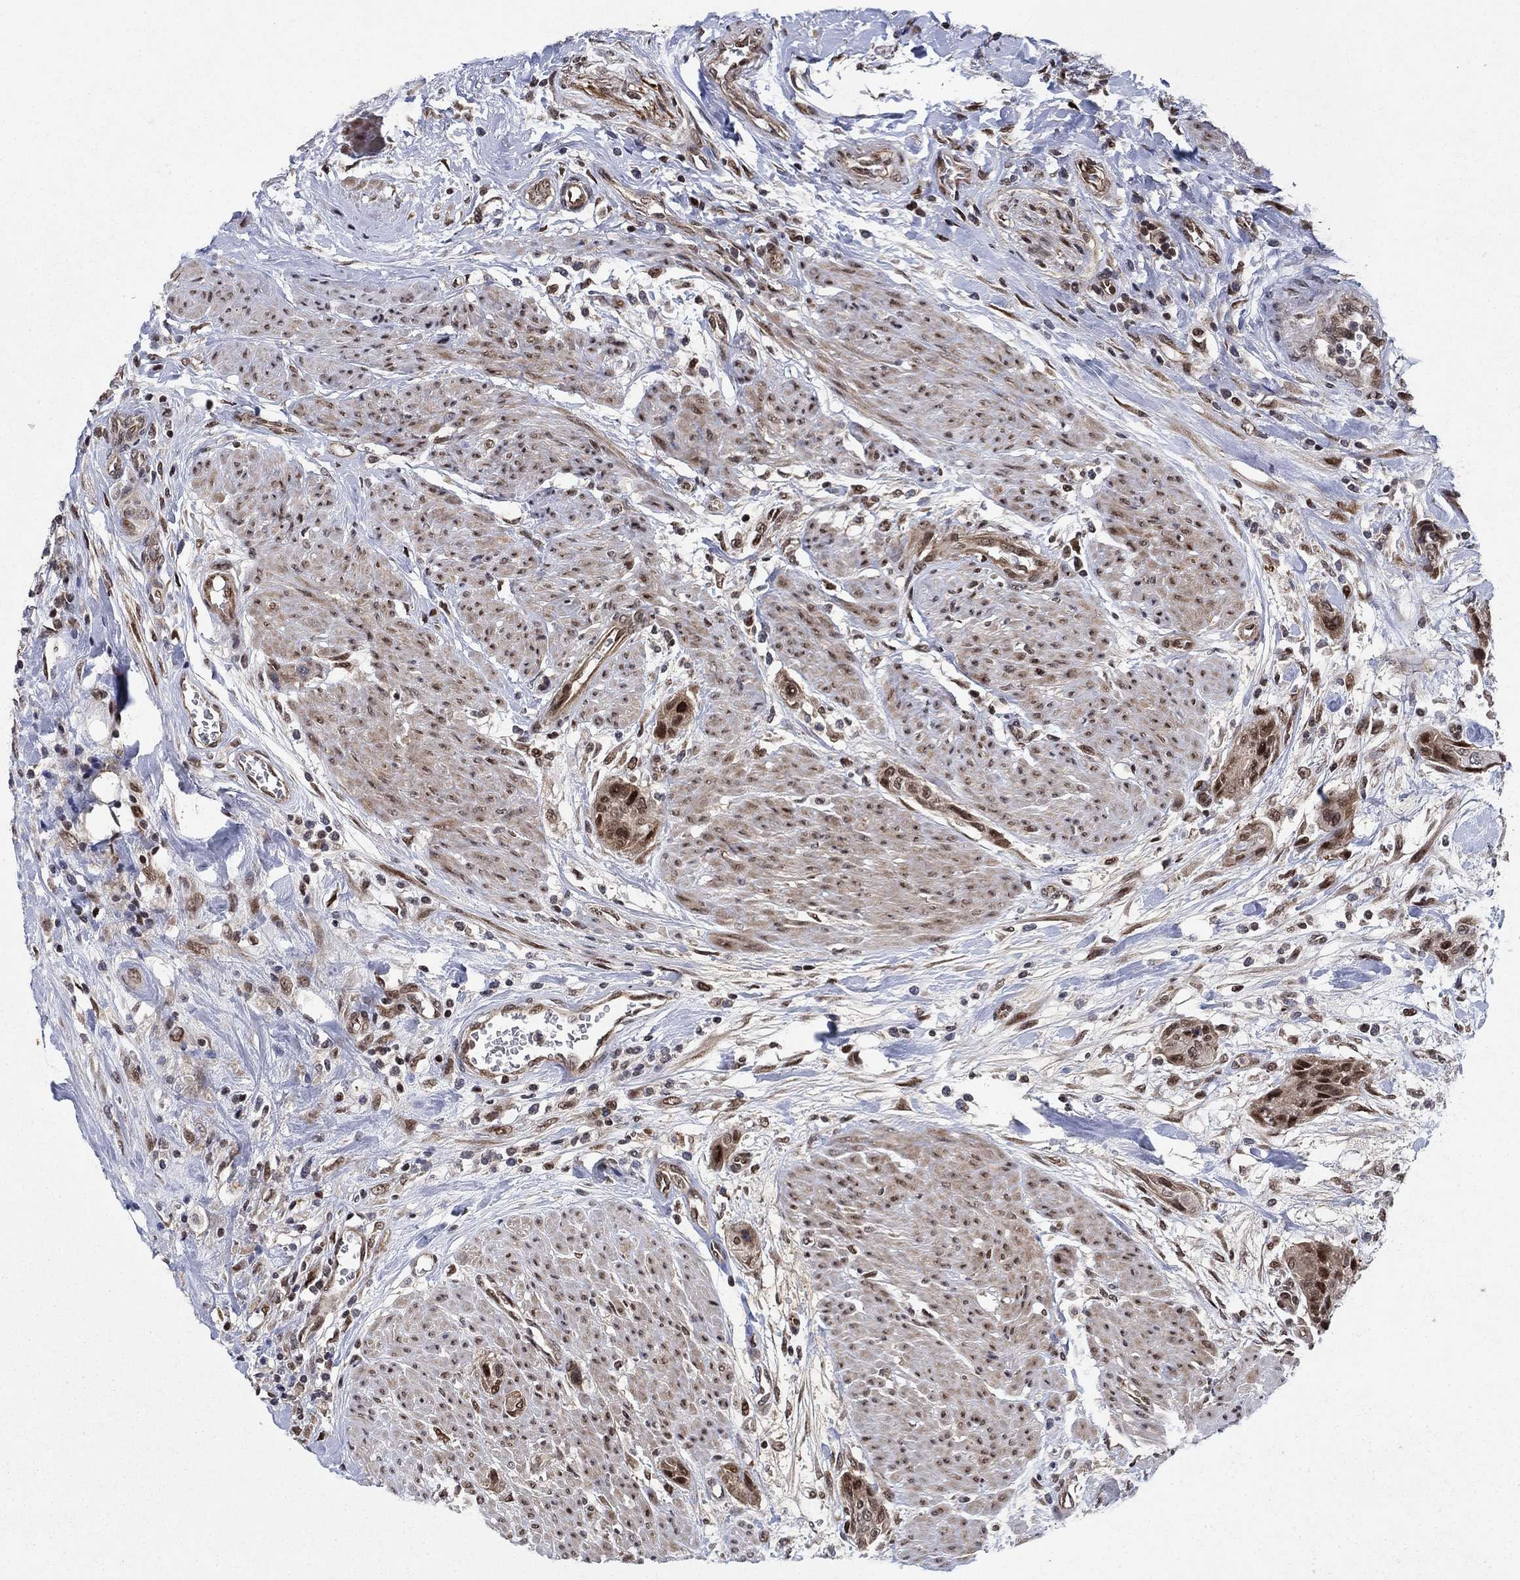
{"staining": {"intensity": "strong", "quantity": "25%-75%", "location": "nuclear"}, "tissue": "urothelial cancer", "cell_type": "Tumor cells", "image_type": "cancer", "snomed": [{"axis": "morphology", "description": "Urothelial carcinoma, High grade"}, {"axis": "topography", "description": "Urinary bladder"}], "caption": "Urothelial carcinoma (high-grade) stained with a protein marker exhibits strong staining in tumor cells.", "gene": "PRICKLE4", "patient": {"sex": "male", "age": 35}}